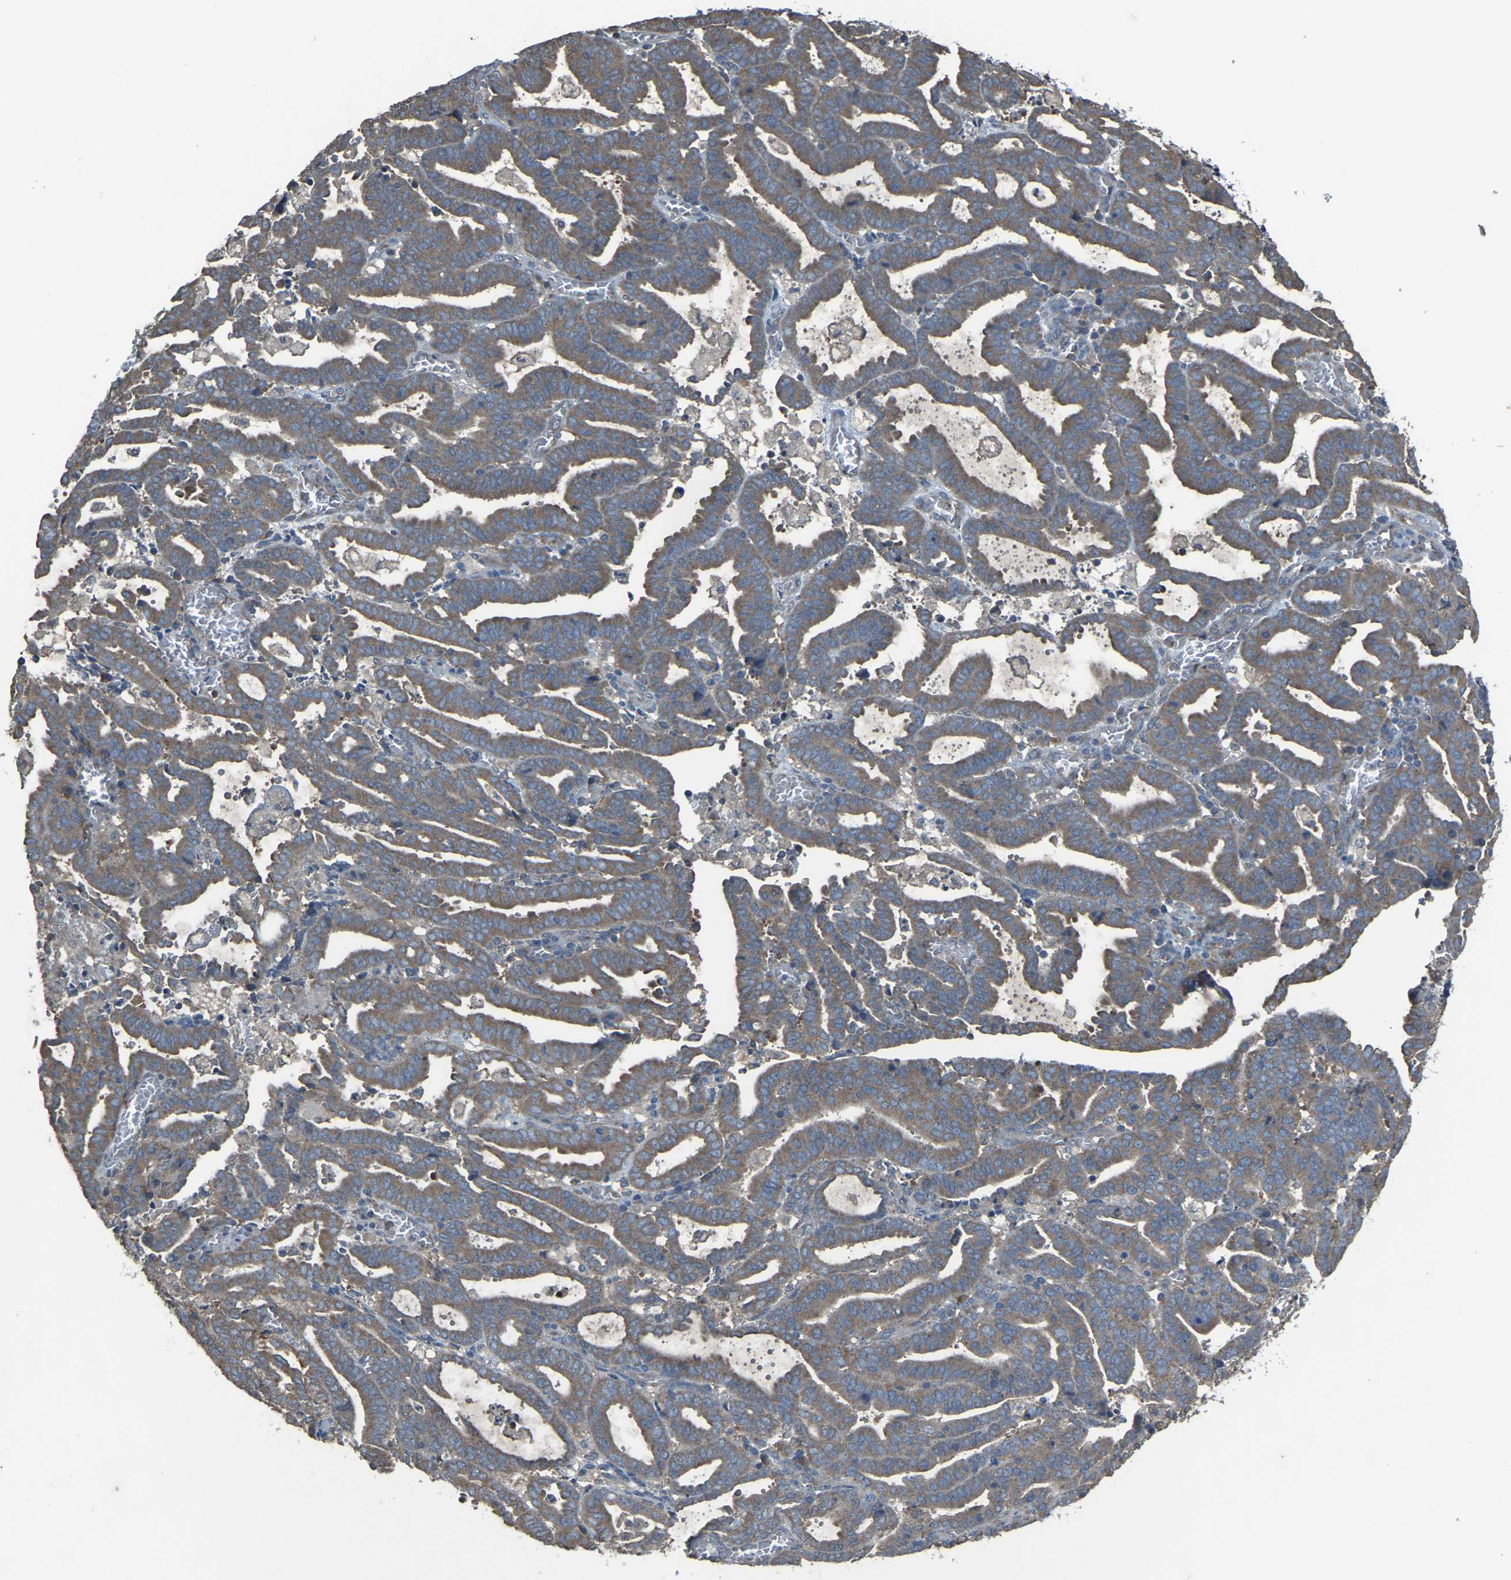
{"staining": {"intensity": "moderate", "quantity": ">75%", "location": "cytoplasmic/membranous"}, "tissue": "endometrial cancer", "cell_type": "Tumor cells", "image_type": "cancer", "snomed": [{"axis": "morphology", "description": "Adenocarcinoma, NOS"}, {"axis": "topography", "description": "Uterus"}], "caption": "Protein expression analysis of endometrial adenocarcinoma exhibits moderate cytoplasmic/membranous staining in approximately >75% of tumor cells.", "gene": "AIMP1", "patient": {"sex": "female", "age": 83}}